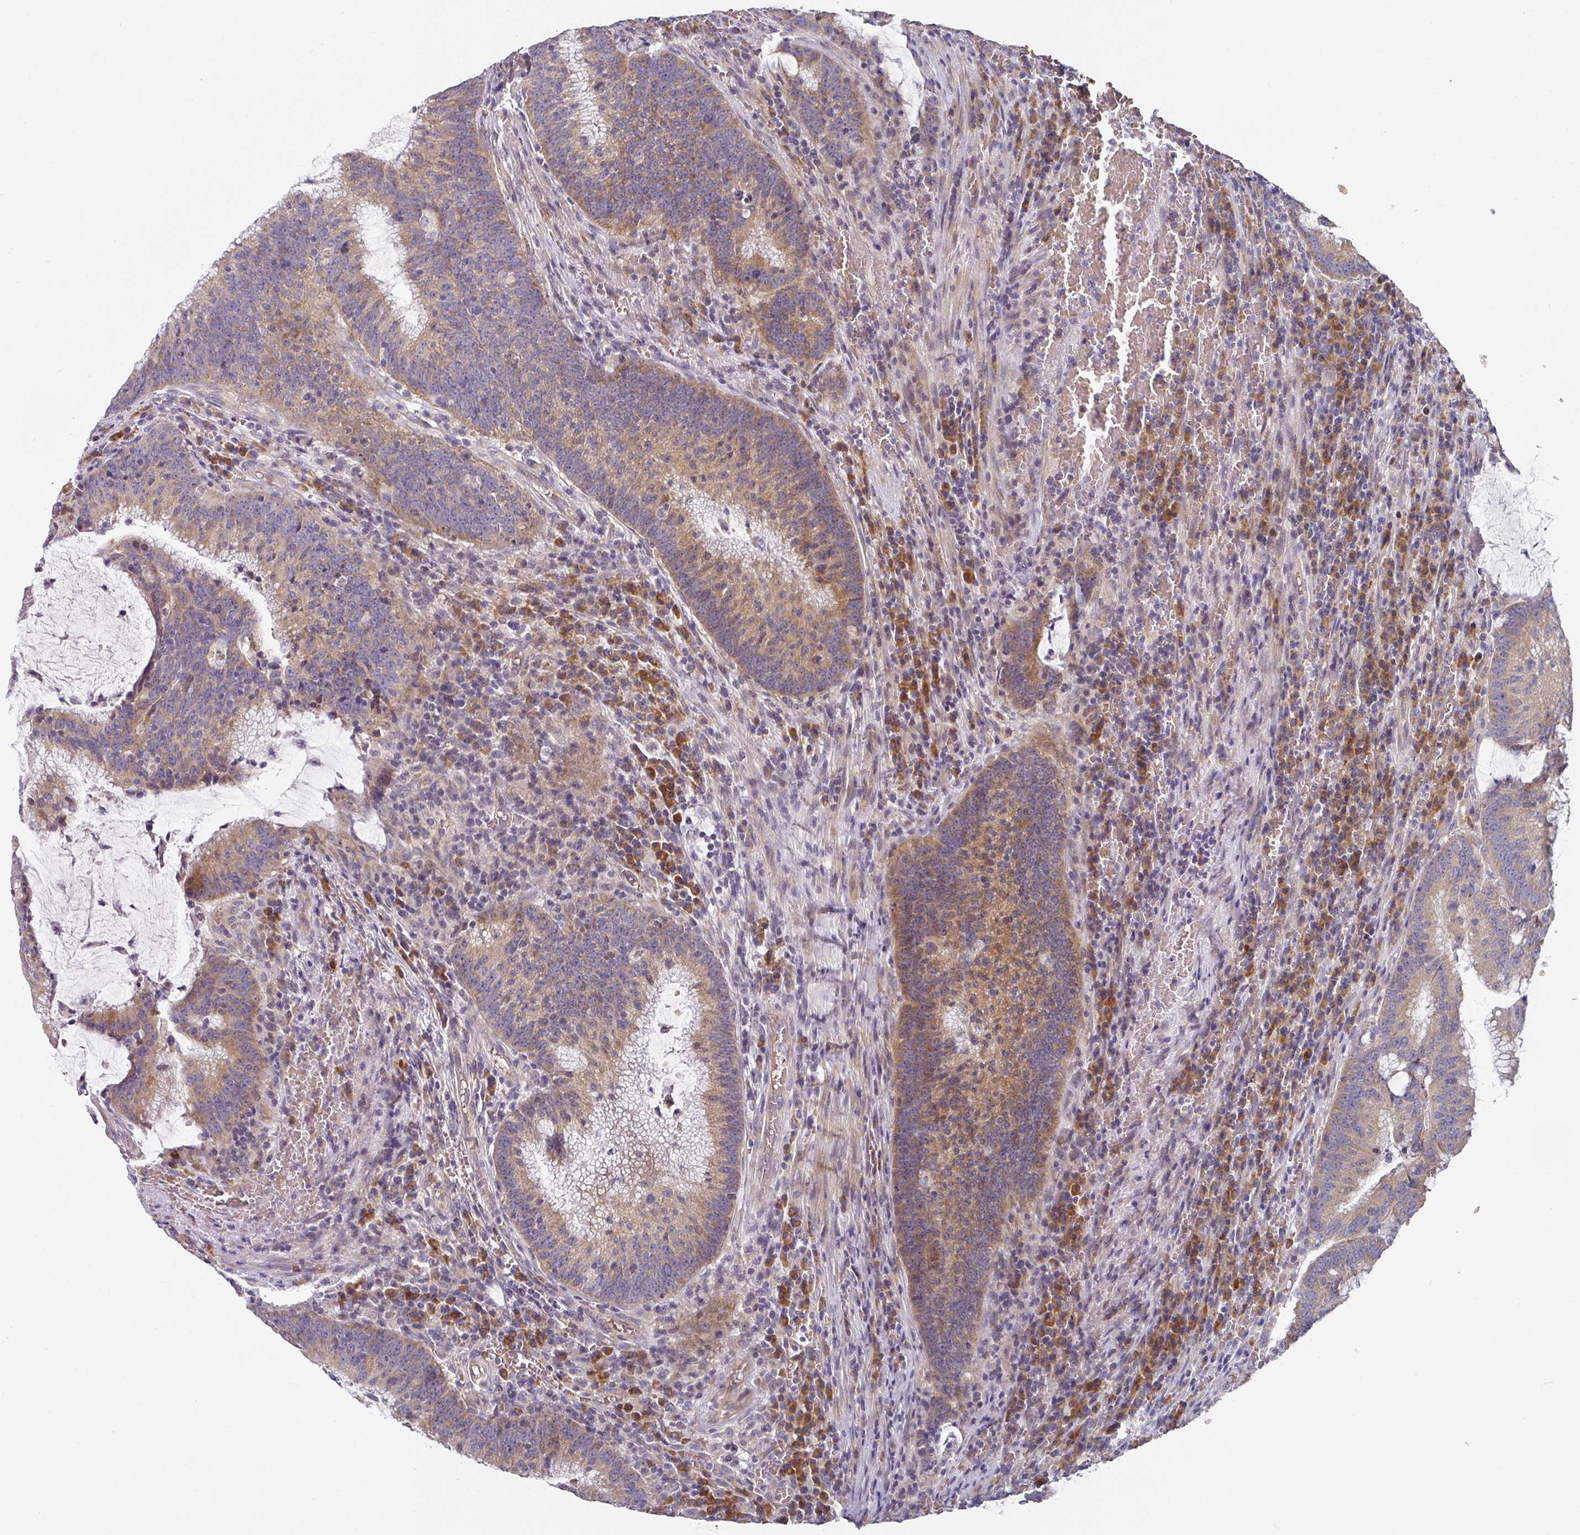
{"staining": {"intensity": "moderate", "quantity": ">75%", "location": "cytoplasmic/membranous"}, "tissue": "colorectal cancer", "cell_type": "Tumor cells", "image_type": "cancer", "snomed": [{"axis": "morphology", "description": "Adenocarcinoma, NOS"}, {"axis": "topography", "description": "Rectum"}], "caption": "DAB immunohistochemical staining of colorectal cancer displays moderate cytoplasmic/membranous protein positivity in approximately >75% of tumor cells.", "gene": "PYROXD2", "patient": {"sex": "female", "age": 77}}